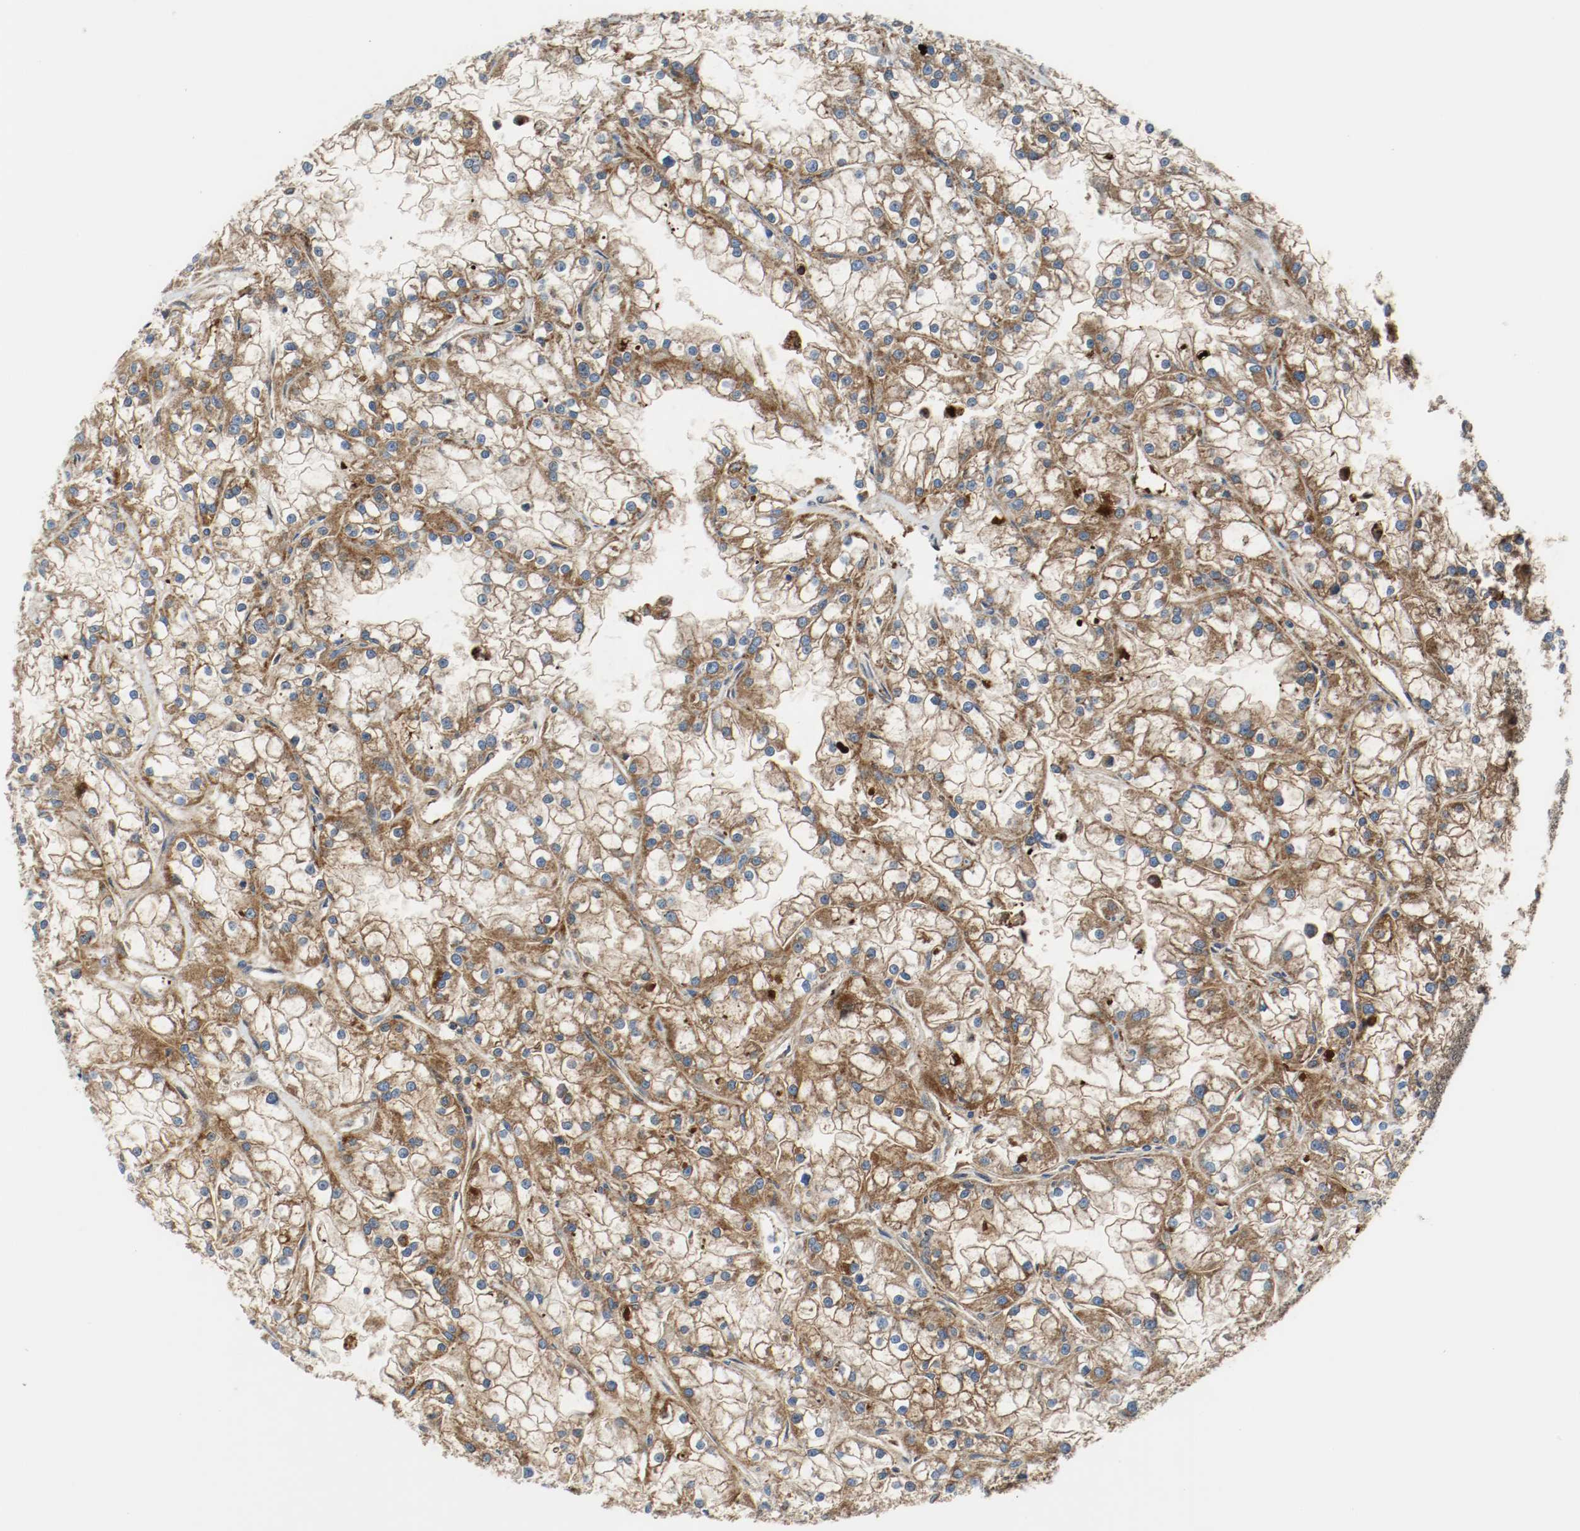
{"staining": {"intensity": "moderate", "quantity": ">75%", "location": "cytoplasmic/membranous"}, "tissue": "renal cancer", "cell_type": "Tumor cells", "image_type": "cancer", "snomed": [{"axis": "morphology", "description": "Adenocarcinoma, NOS"}, {"axis": "topography", "description": "Kidney"}], "caption": "Renal adenocarcinoma stained with DAB (3,3'-diaminobenzidine) IHC reveals medium levels of moderate cytoplasmic/membranous staining in about >75% of tumor cells.", "gene": "TXNRD1", "patient": {"sex": "female", "age": 52}}